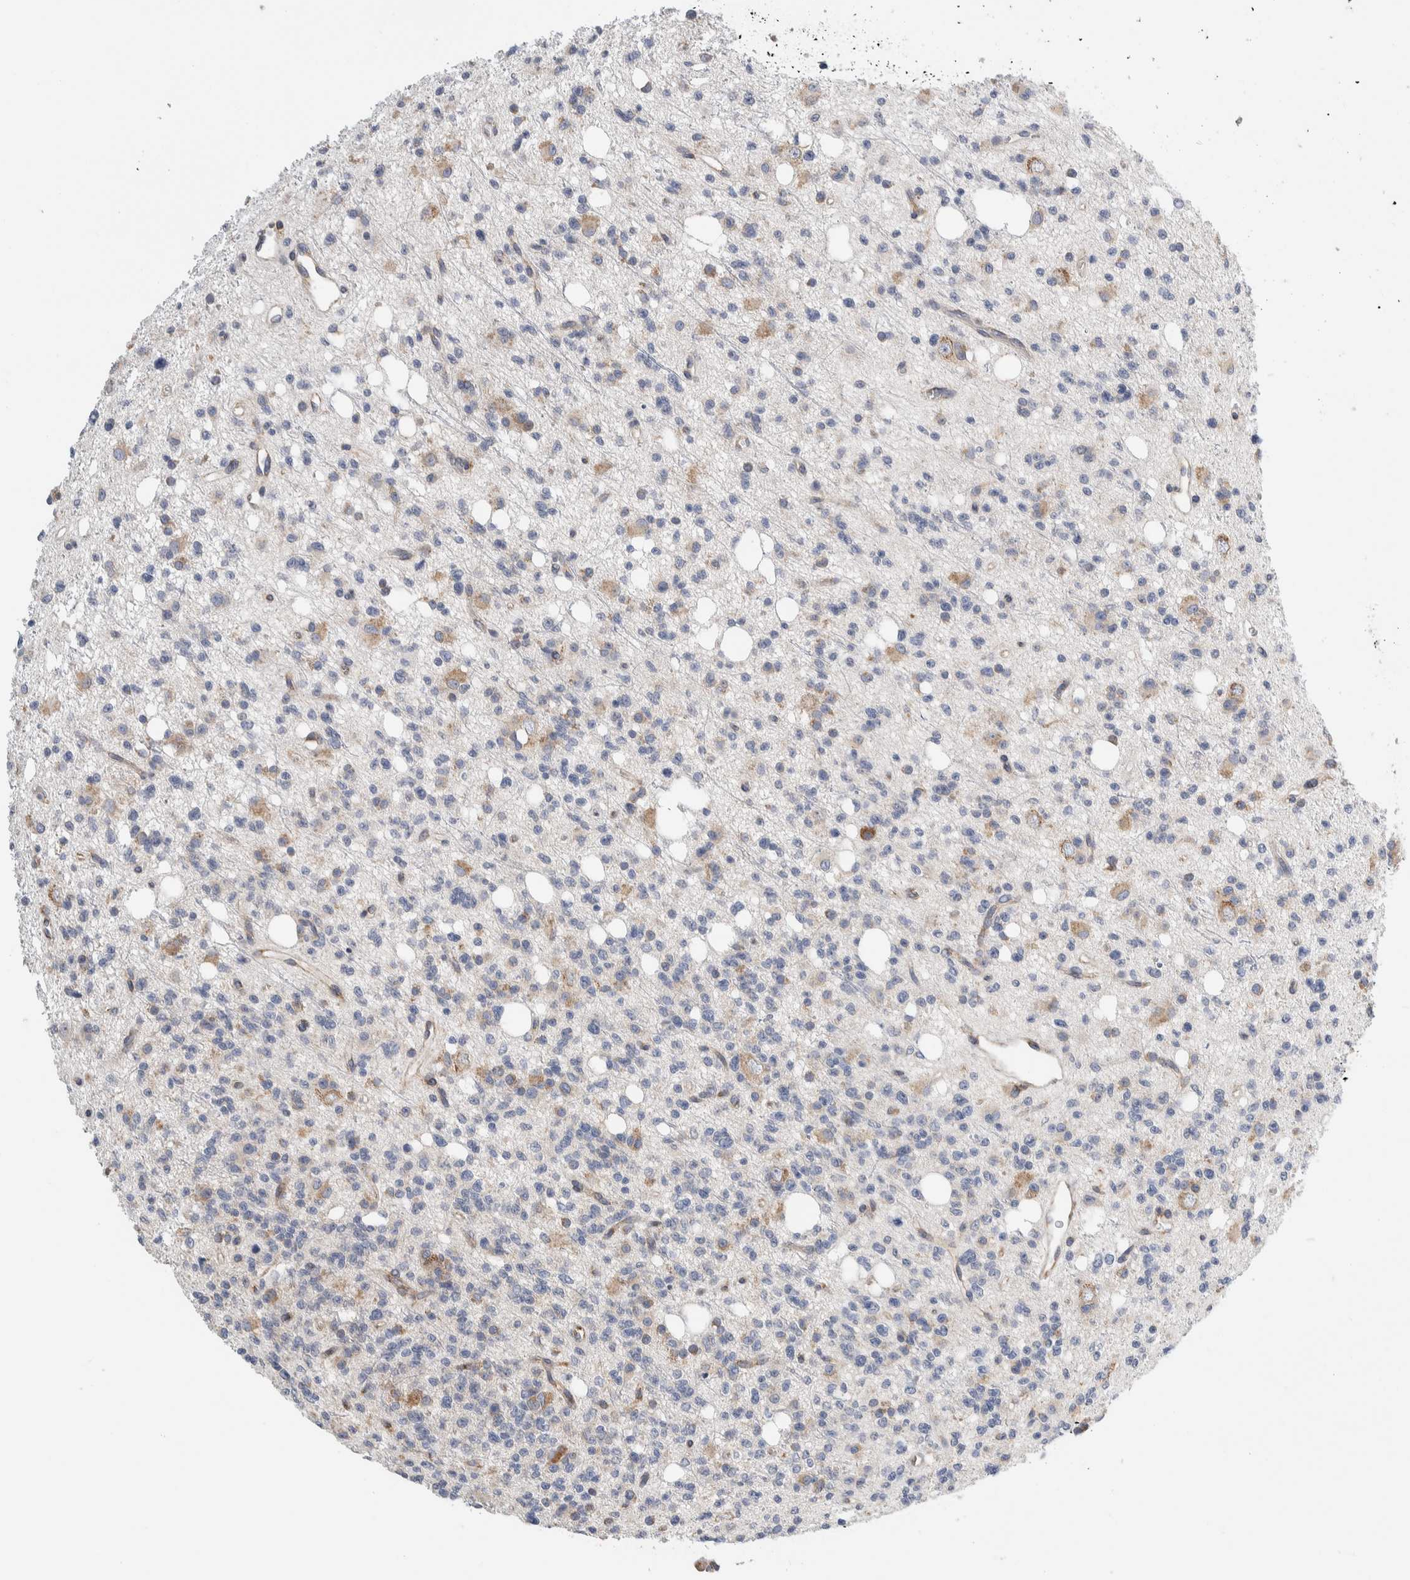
{"staining": {"intensity": "negative", "quantity": "none", "location": "none"}, "tissue": "glioma", "cell_type": "Tumor cells", "image_type": "cancer", "snomed": [{"axis": "morphology", "description": "Glioma, malignant, High grade"}, {"axis": "topography", "description": "Brain"}], "caption": "High-grade glioma (malignant) was stained to show a protein in brown. There is no significant positivity in tumor cells.", "gene": "RACK1", "patient": {"sex": "female", "age": 62}}